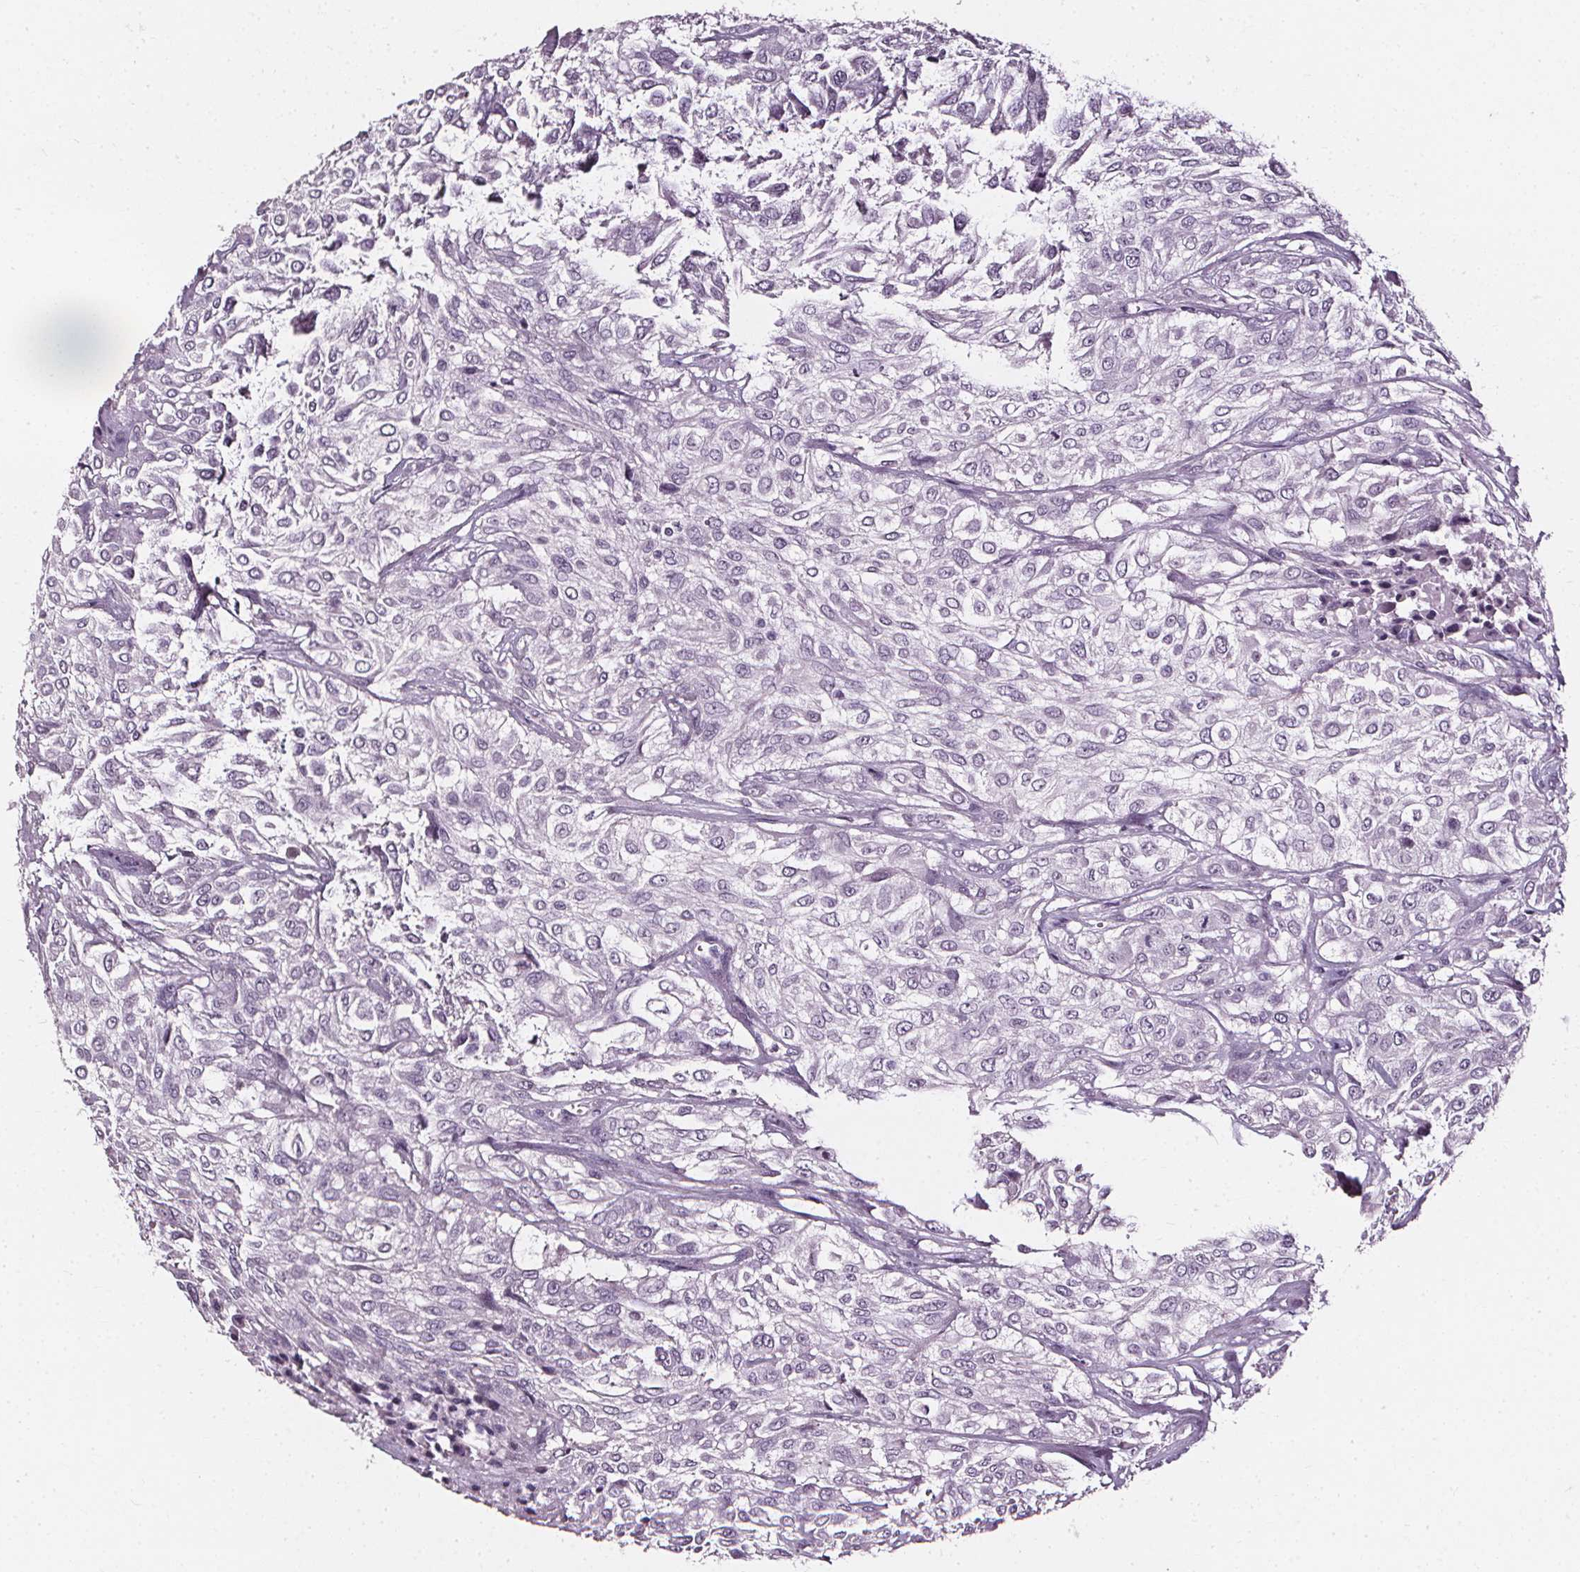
{"staining": {"intensity": "negative", "quantity": "none", "location": "none"}, "tissue": "urothelial cancer", "cell_type": "Tumor cells", "image_type": "cancer", "snomed": [{"axis": "morphology", "description": "Urothelial carcinoma, High grade"}, {"axis": "topography", "description": "Urinary bladder"}], "caption": "Tumor cells are negative for brown protein staining in high-grade urothelial carcinoma.", "gene": "DEFA5", "patient": {"sex": "male", "age": 57}}